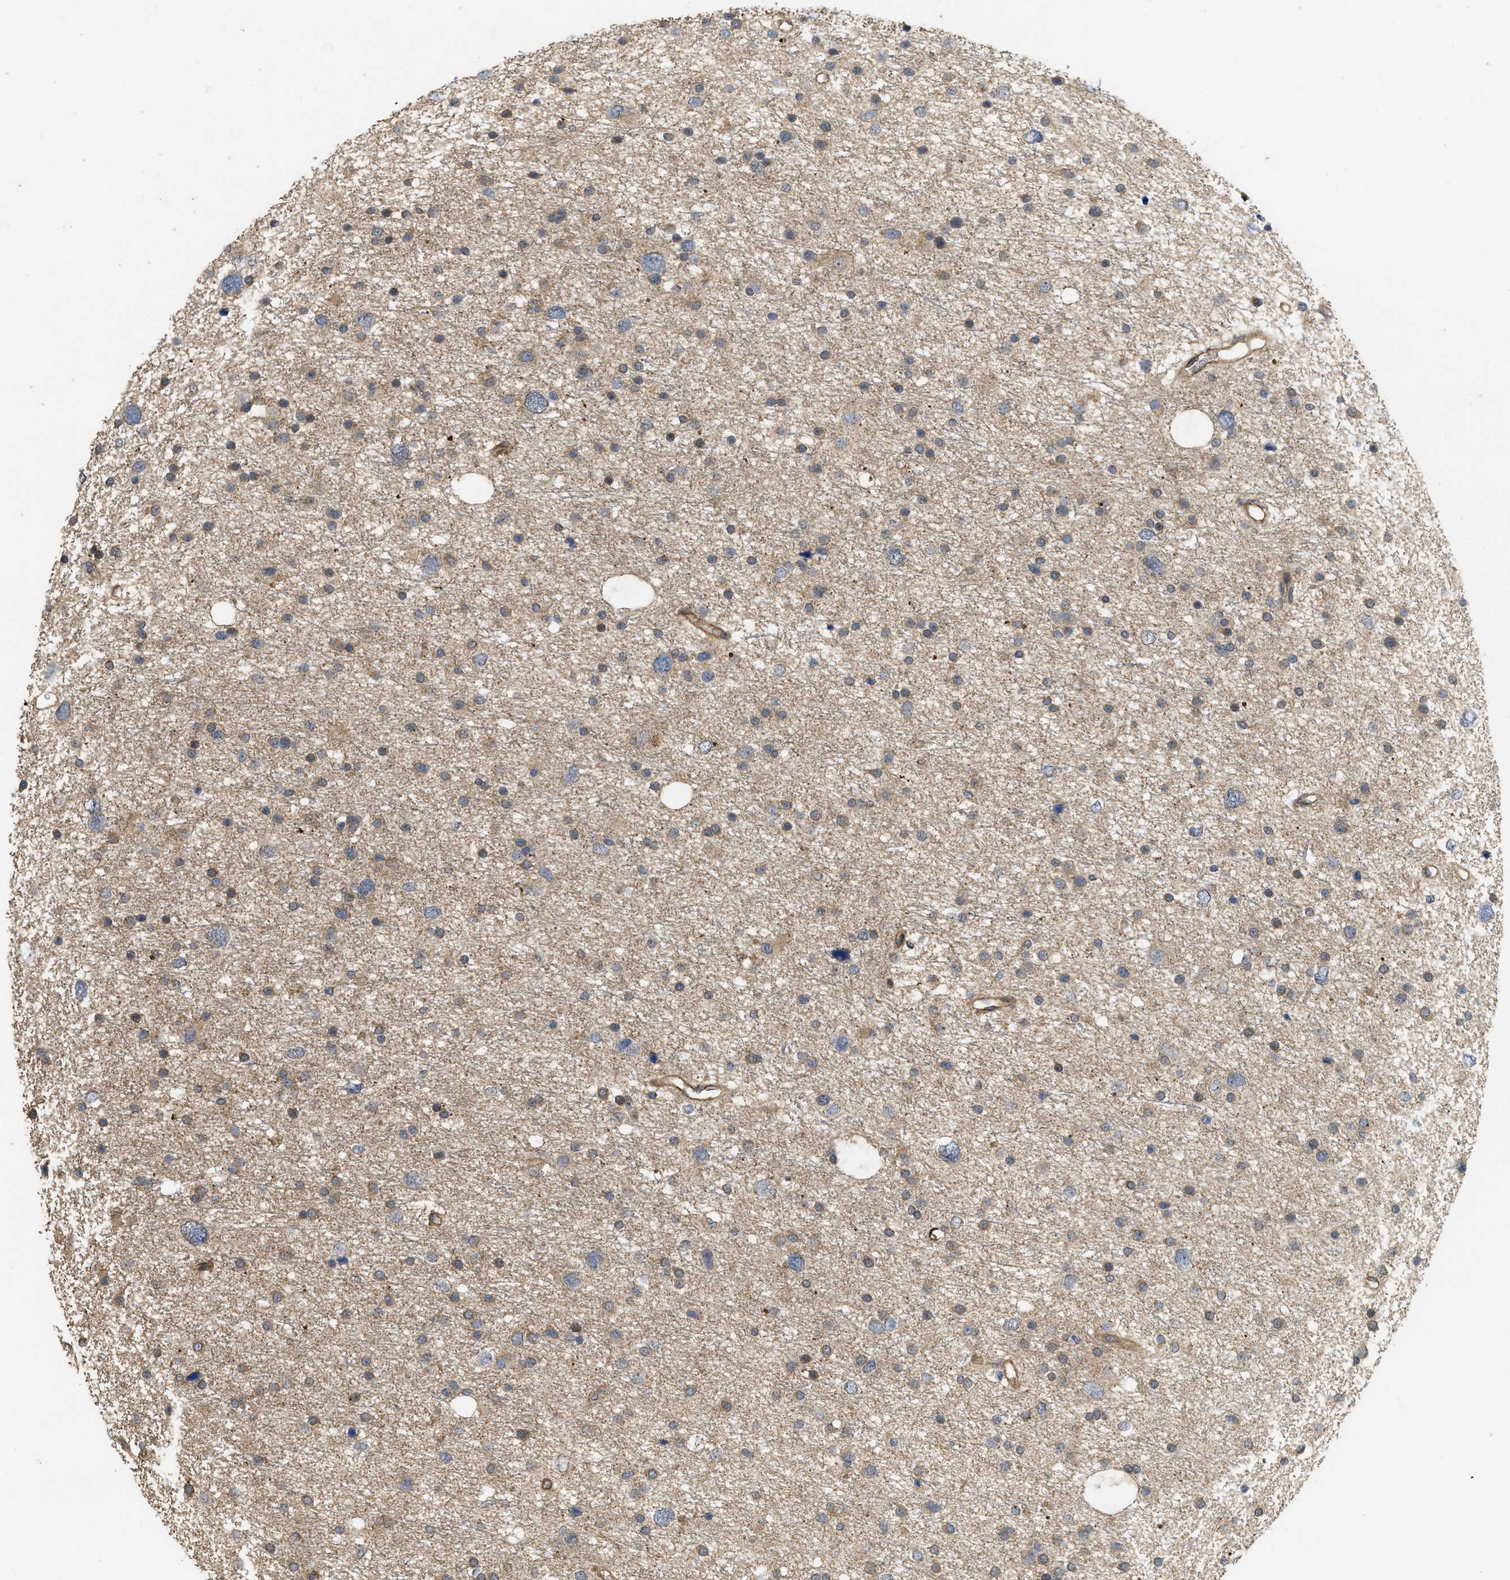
{"staining": {"intensity": "moderate", "quantity": "25%-75%", "location": "cytoplasmic/membranous"}, "tissue": "glioma", "cell_type": "Tumor cells", "image_type": "cancer", "snomed": [{"axis": "morphology", "description": "Glioma, malignant, Low grade"}, {"axis": "topography", "description": "Brain"}], "caption": "This micrograph reveals immunohistochemistry (IHC) staining of human malignant glioma (low-grade), with medium moderate cytoplasmic/membranous expression in about 25%-75% of tumor cells.", "gene": "FZD6", "patient": {"sex": "female", "age": 37}}